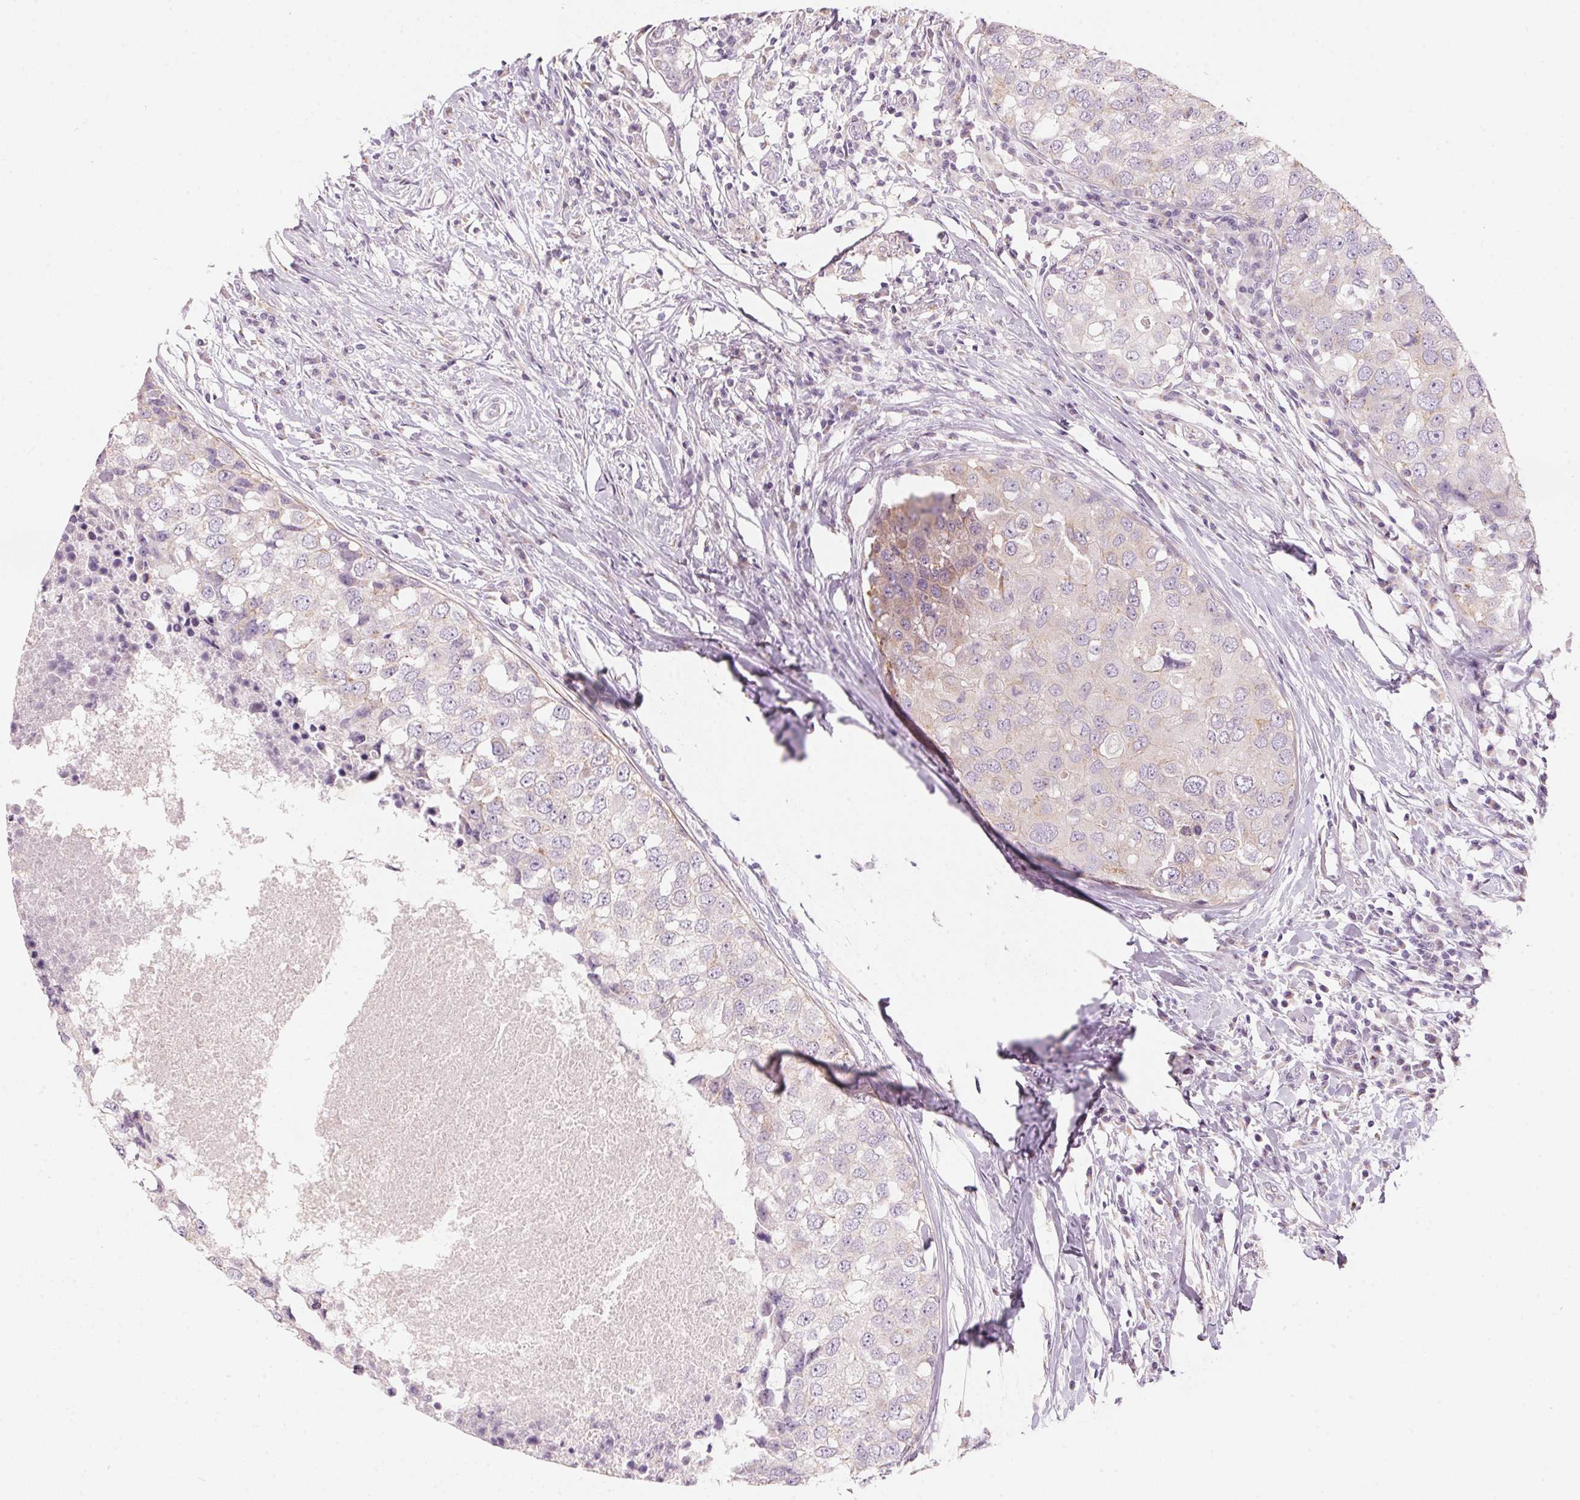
{"staining": {"intensity": "weak", "quantity": "25%-75%", "location": "cytoplasmic/membranous"}, "tissue": "breast cancer", "cell_type": "Tumor cells", "image_type": "cancer", "snomed": [{"axis": "morphology", "description": "Duct carcinoma"}, {"axis": "topography", "description": "Breast"}], "caption": "About 25%-75% of tumor cells in intraductal carcinoma (breast) reveal weak cytoplasmic/membranous protein expression as visualized by brown immunohistochemical staining.", "gene": "DRAM2", "patient": {"sex": "female", "age": 27}}